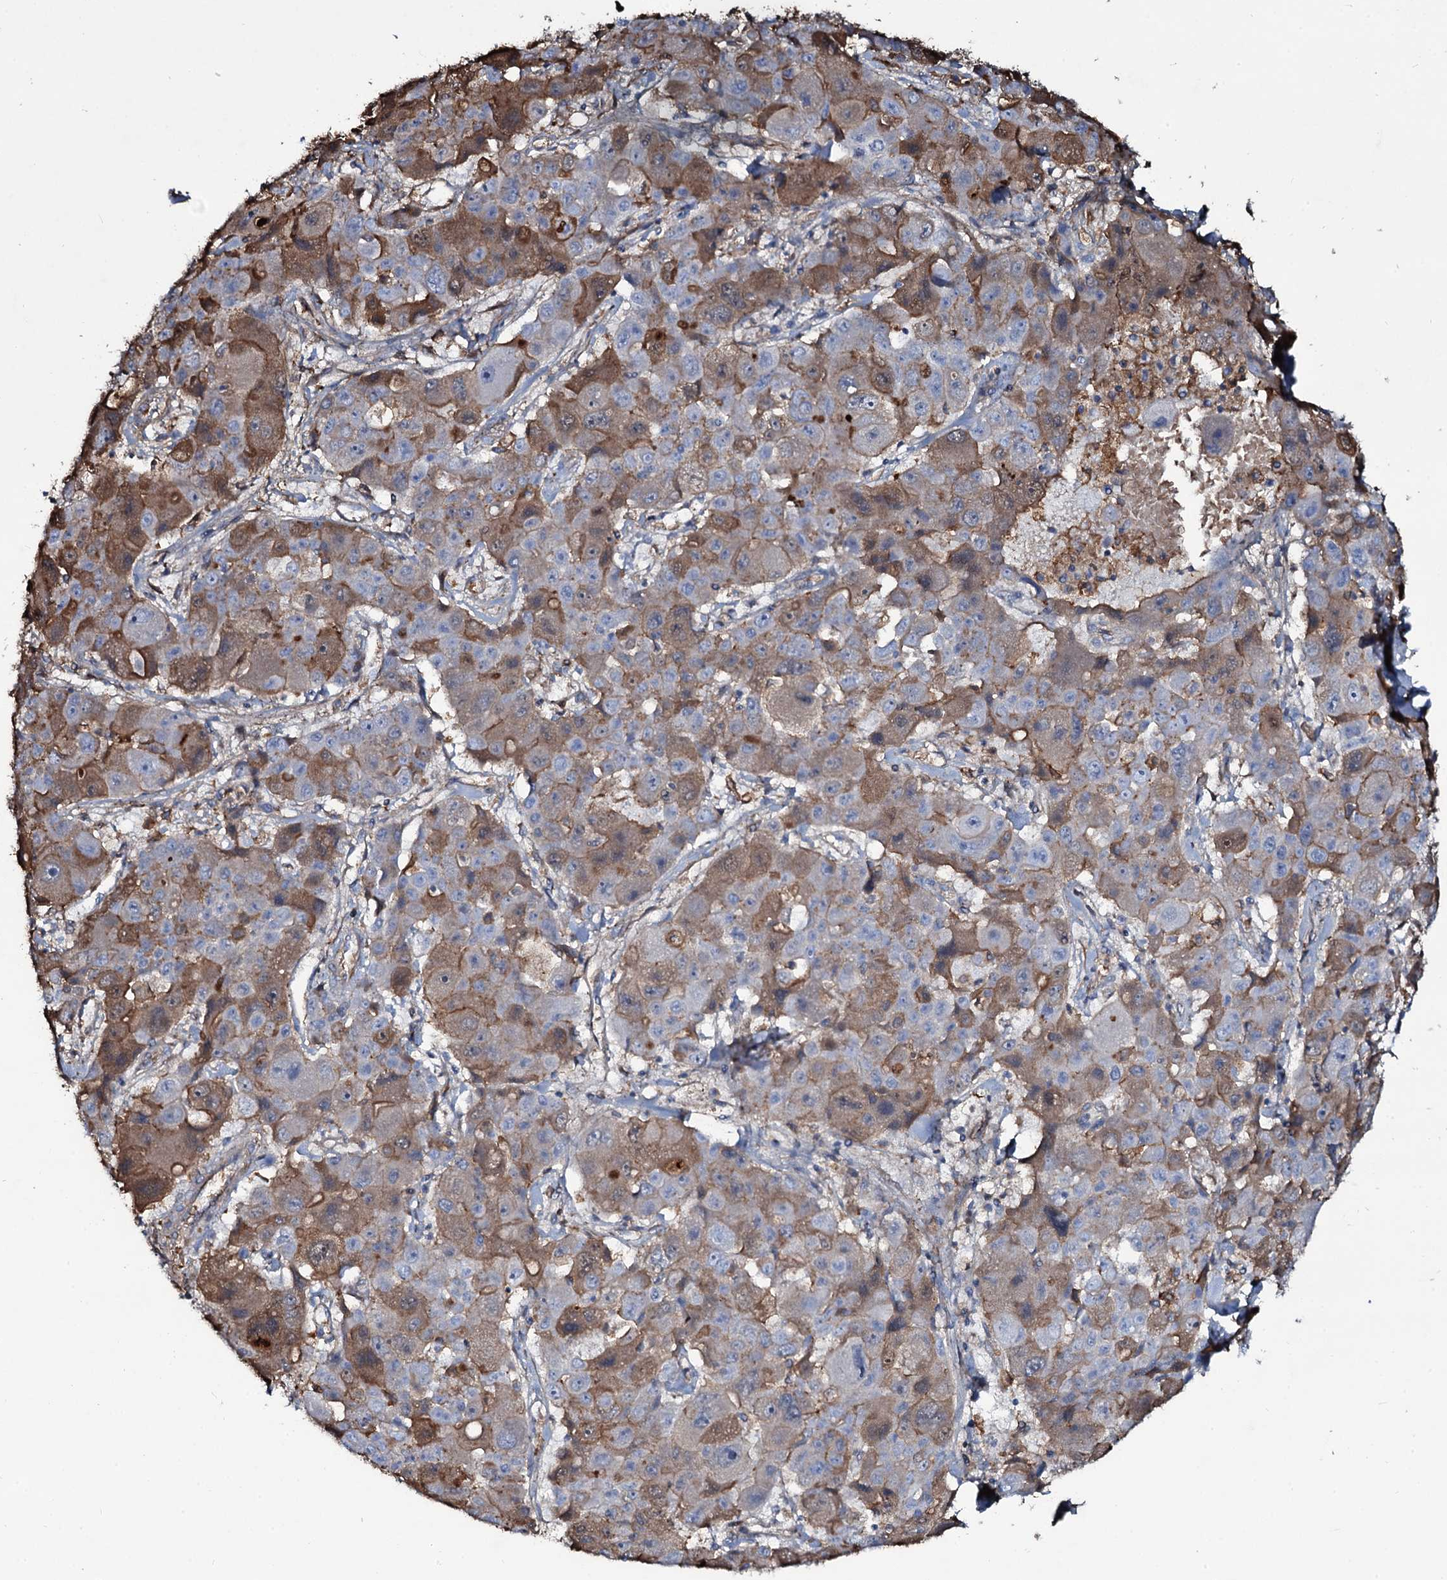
{"staining": {"intensity": "moderate", "quantity": ">75%", "location": "cytoplasmic/membranous"}, "tissue": "liver cancer", "cell_type": "Tumor cells", "image_type": "cancer", "snomed": [{"axis": "morphology", "description": "Cholangiocarcinoma"}, {"axis": "topography", "description": "Liver"}], "caption": "A histopathology image of liver cancer stained for a protein shows moderate cytoplasmic/membranous brown staining in tumor cells.", "gene": "EDN1", "patient": {"sex": "male", "age": 67}}